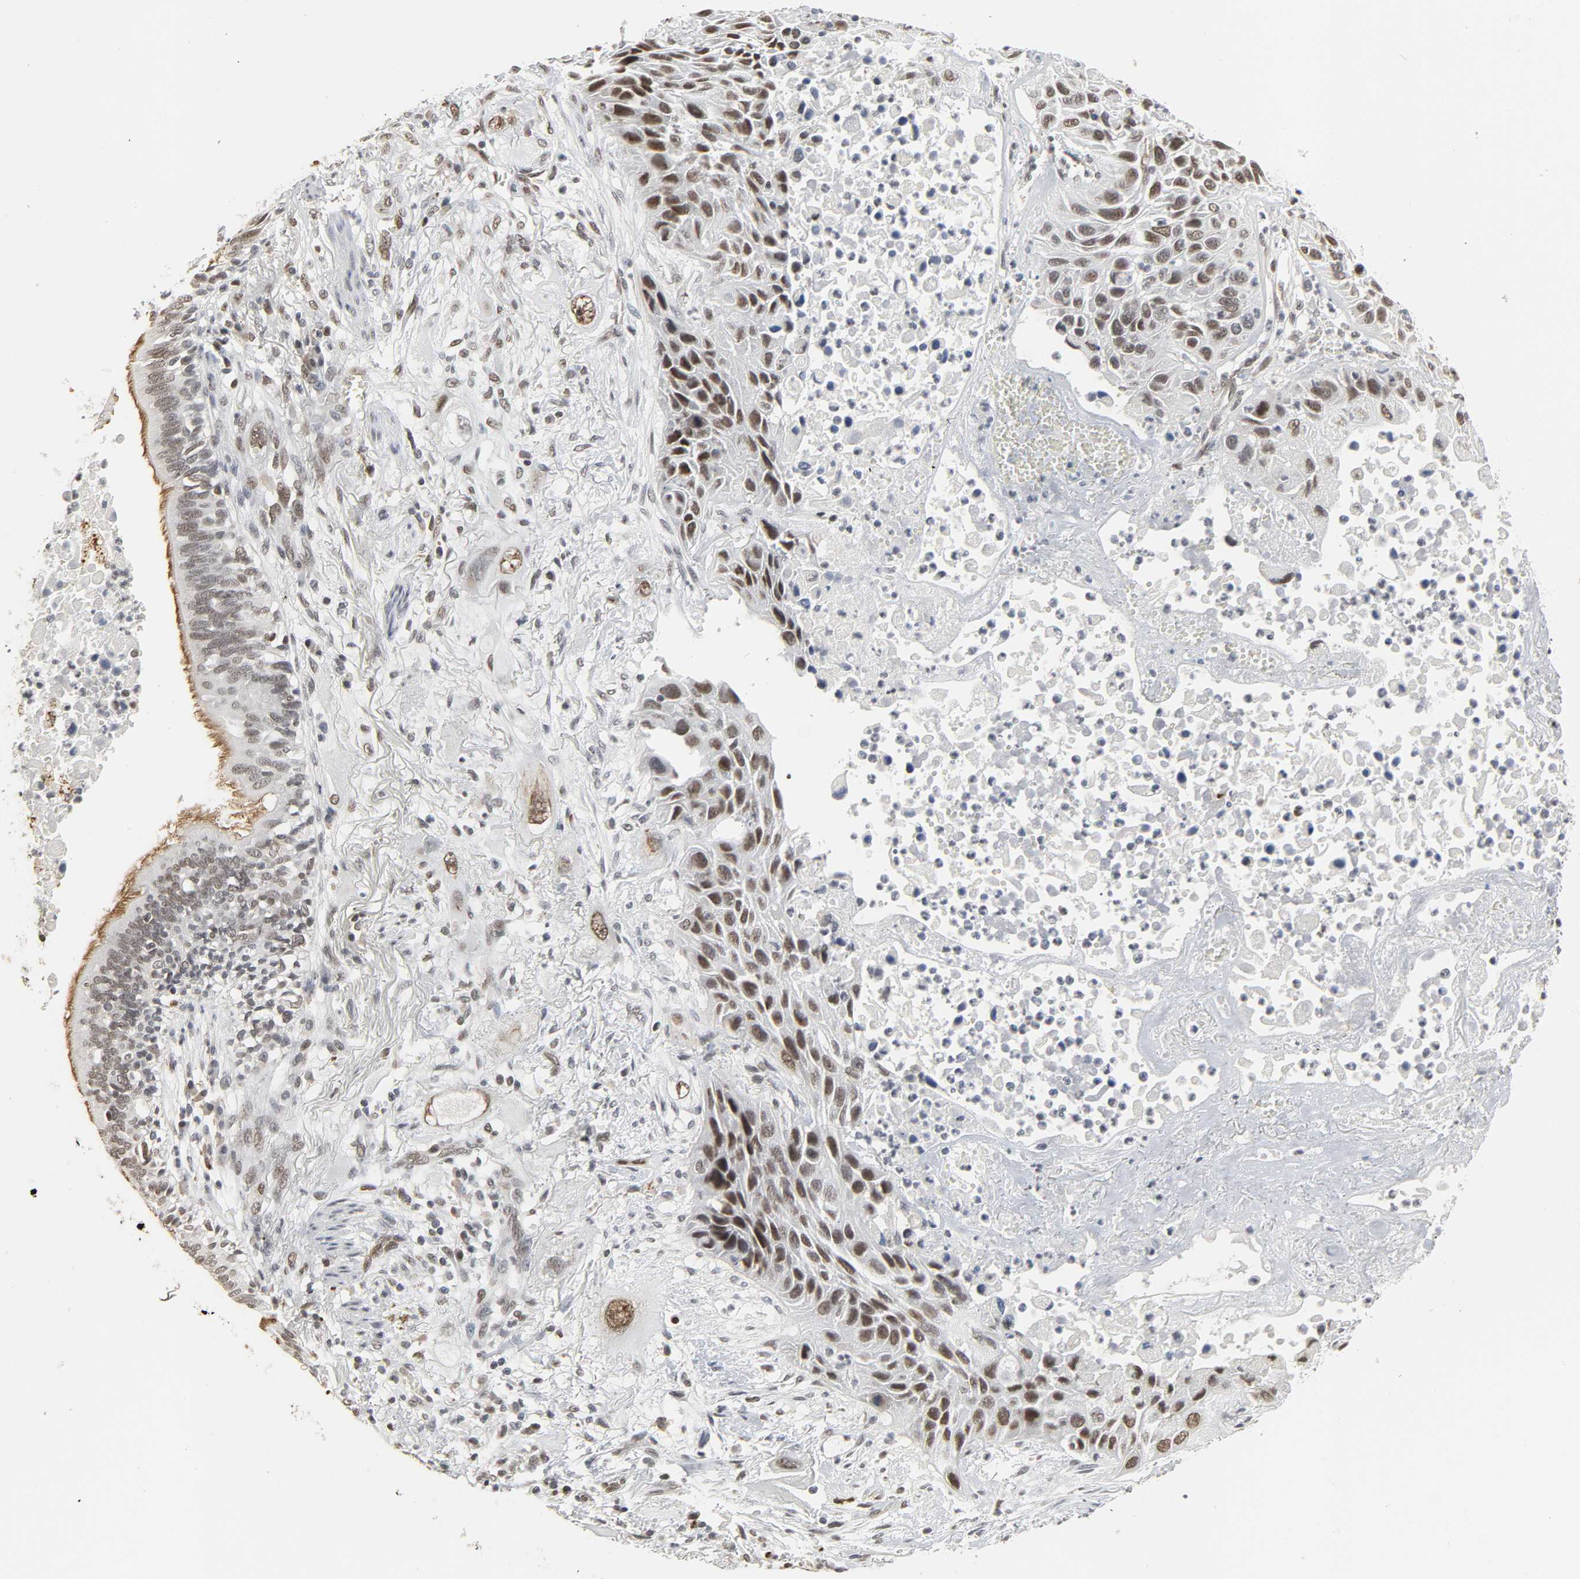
{"staining": {"intensity": "weak", "quantity": "25%-75%", "location": "nuclear"}, "tissue": "lung cancer", "cell_type": "Tumor cells", "image_type": "cancer", "snomed": [{"axis": "morphology", "description": "Squamous cell carcinoma, NOS"}, {"axis": "topography", "description": "Lung"}], "caption": "Lung cancer (squamous cell carcinoma) stained with a protein marker demonstrates weak staining in tumor cells.", "gene": "DAZAP1", "patient": {"sex": "female", "age": 76}}